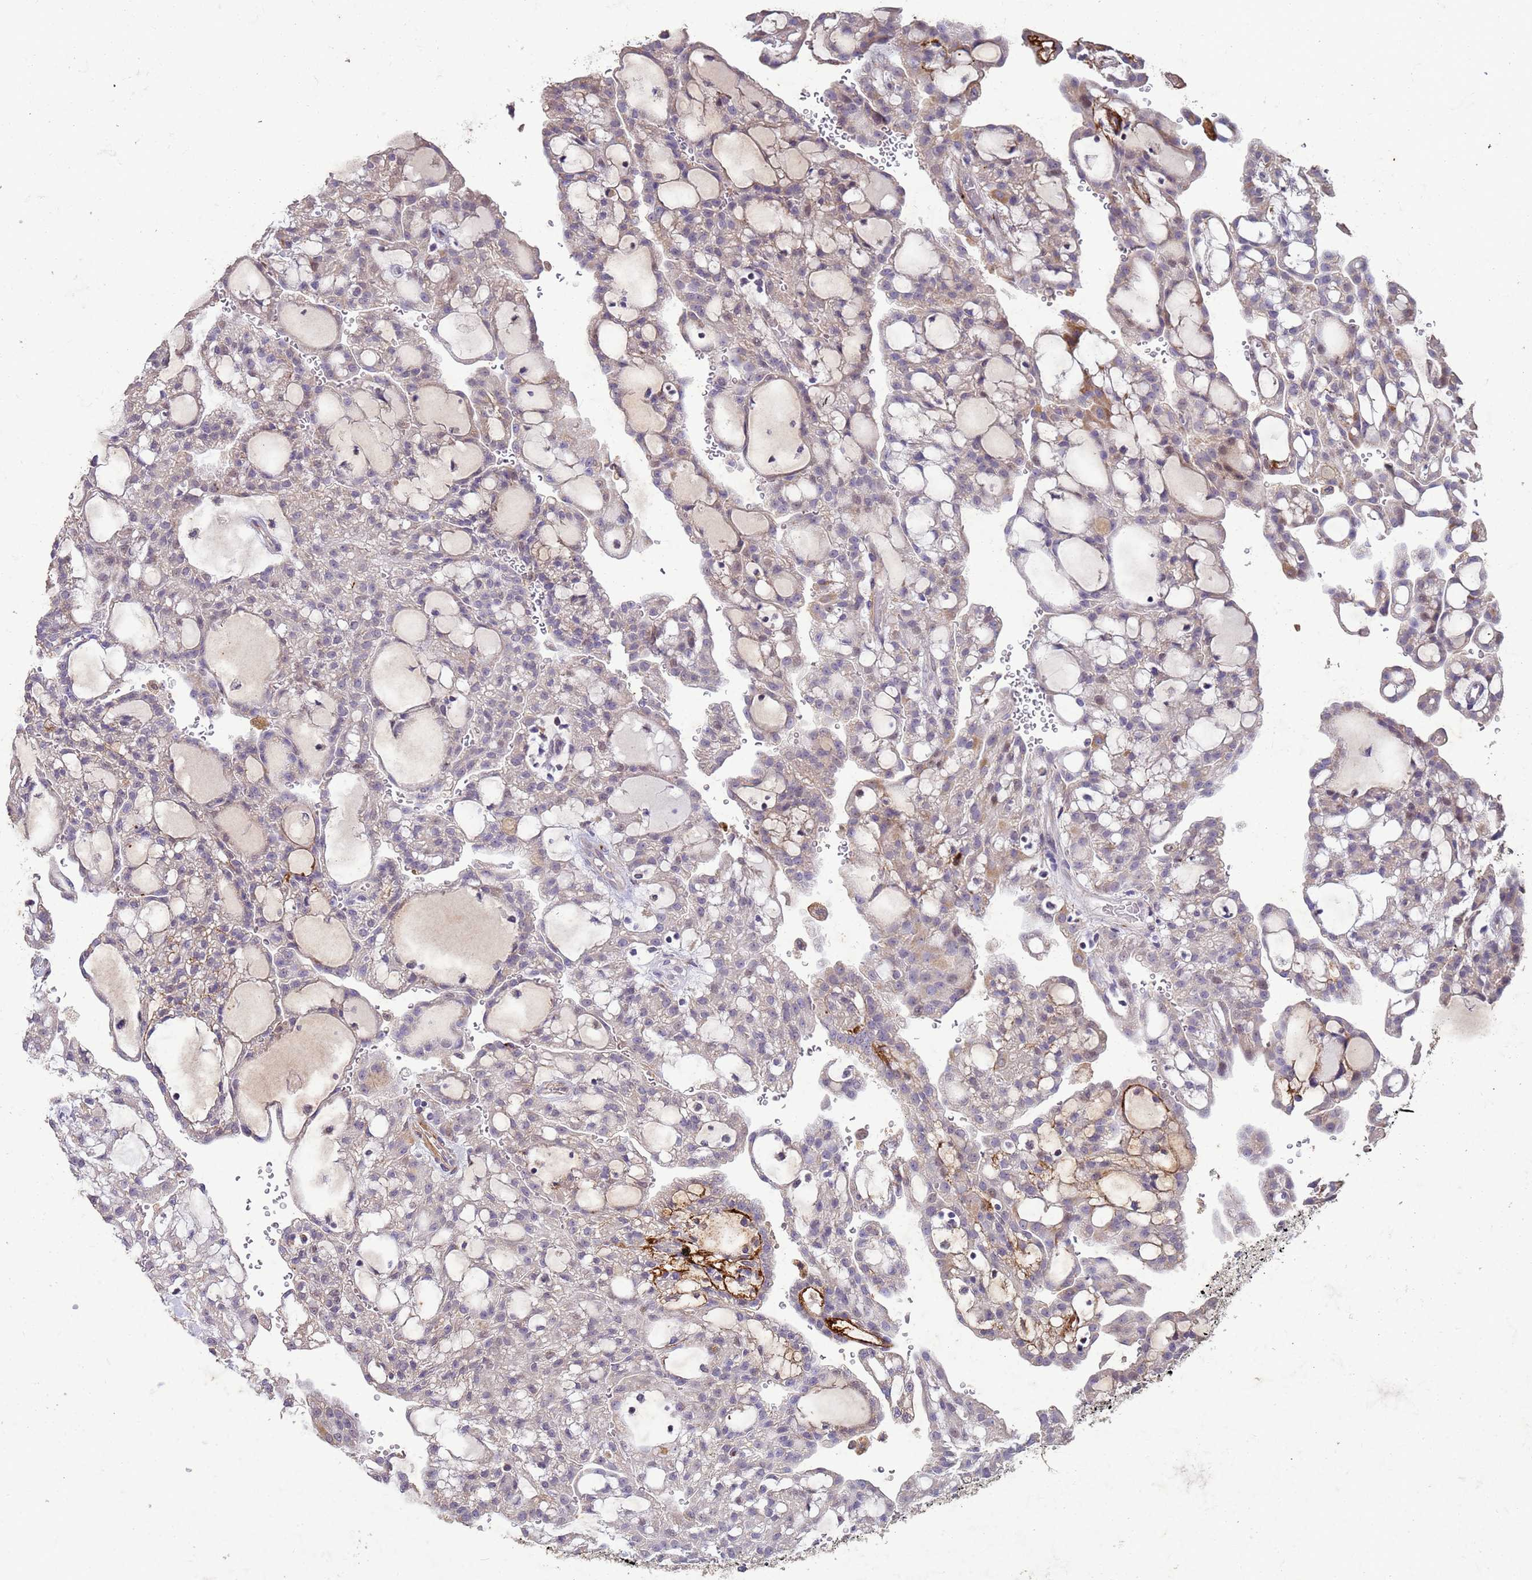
{"staining": {"intensity": "weak", "quantity": "25%-75%", "location": "cytoplasmic/membranous"}, "tissue": "renal cancer", "cell_type": "Tumor cells", "image_type": "cancer", "snomed": [{"axis": "morphology", "description": "Adenocarcinoma, NOS"}, {"axis": "topography", "description": "Kidney"}], "caption": "Immunohistochemical staining of renal cancer (adenocarcinoma) exhibits low levels of weak cytoplasmic/membranous protein expression in about 25%-75% of tumor cells.", "gene": "SLC25A15", "patient": {"sex": "male", "age": 63}}